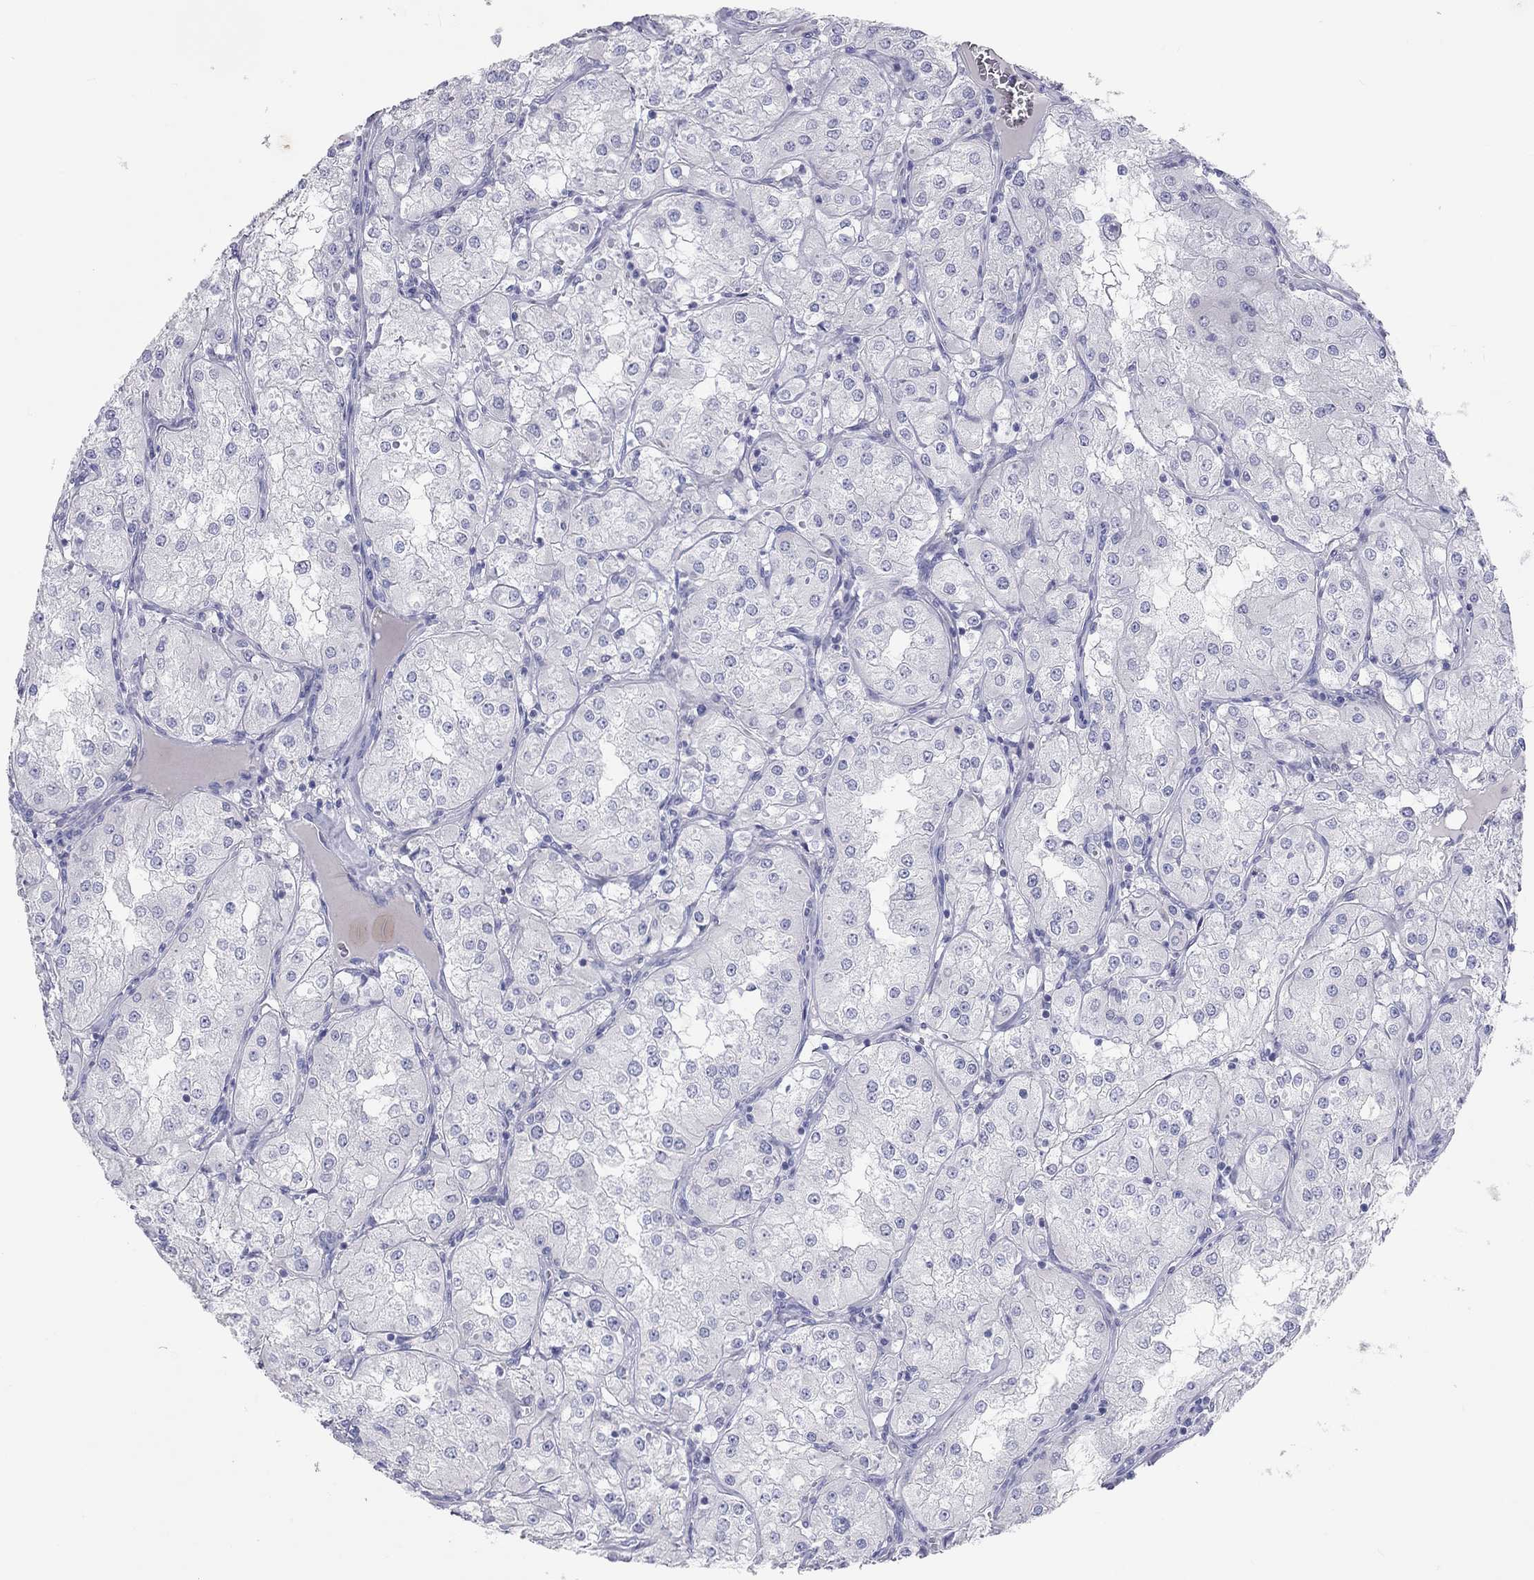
{"staining": {"intensity": "negative", "quantity": "none", "location": "none"}, "tissue": "renal cancer", "cell_type": "Tumor cells", "image_type": "cancer", "snomed": [{"axis": "morphology", "description": "Adenocarcinoma, NOS"}, {"axis": "topography", "description": "Kidney"}], "caption": "Immunohistochemical staining of adenocarcinoma (renal) shows no significant expression in tumor cells.", "gene": "PCDHGC5", "patient": {"sex": "male", "age": 77}}